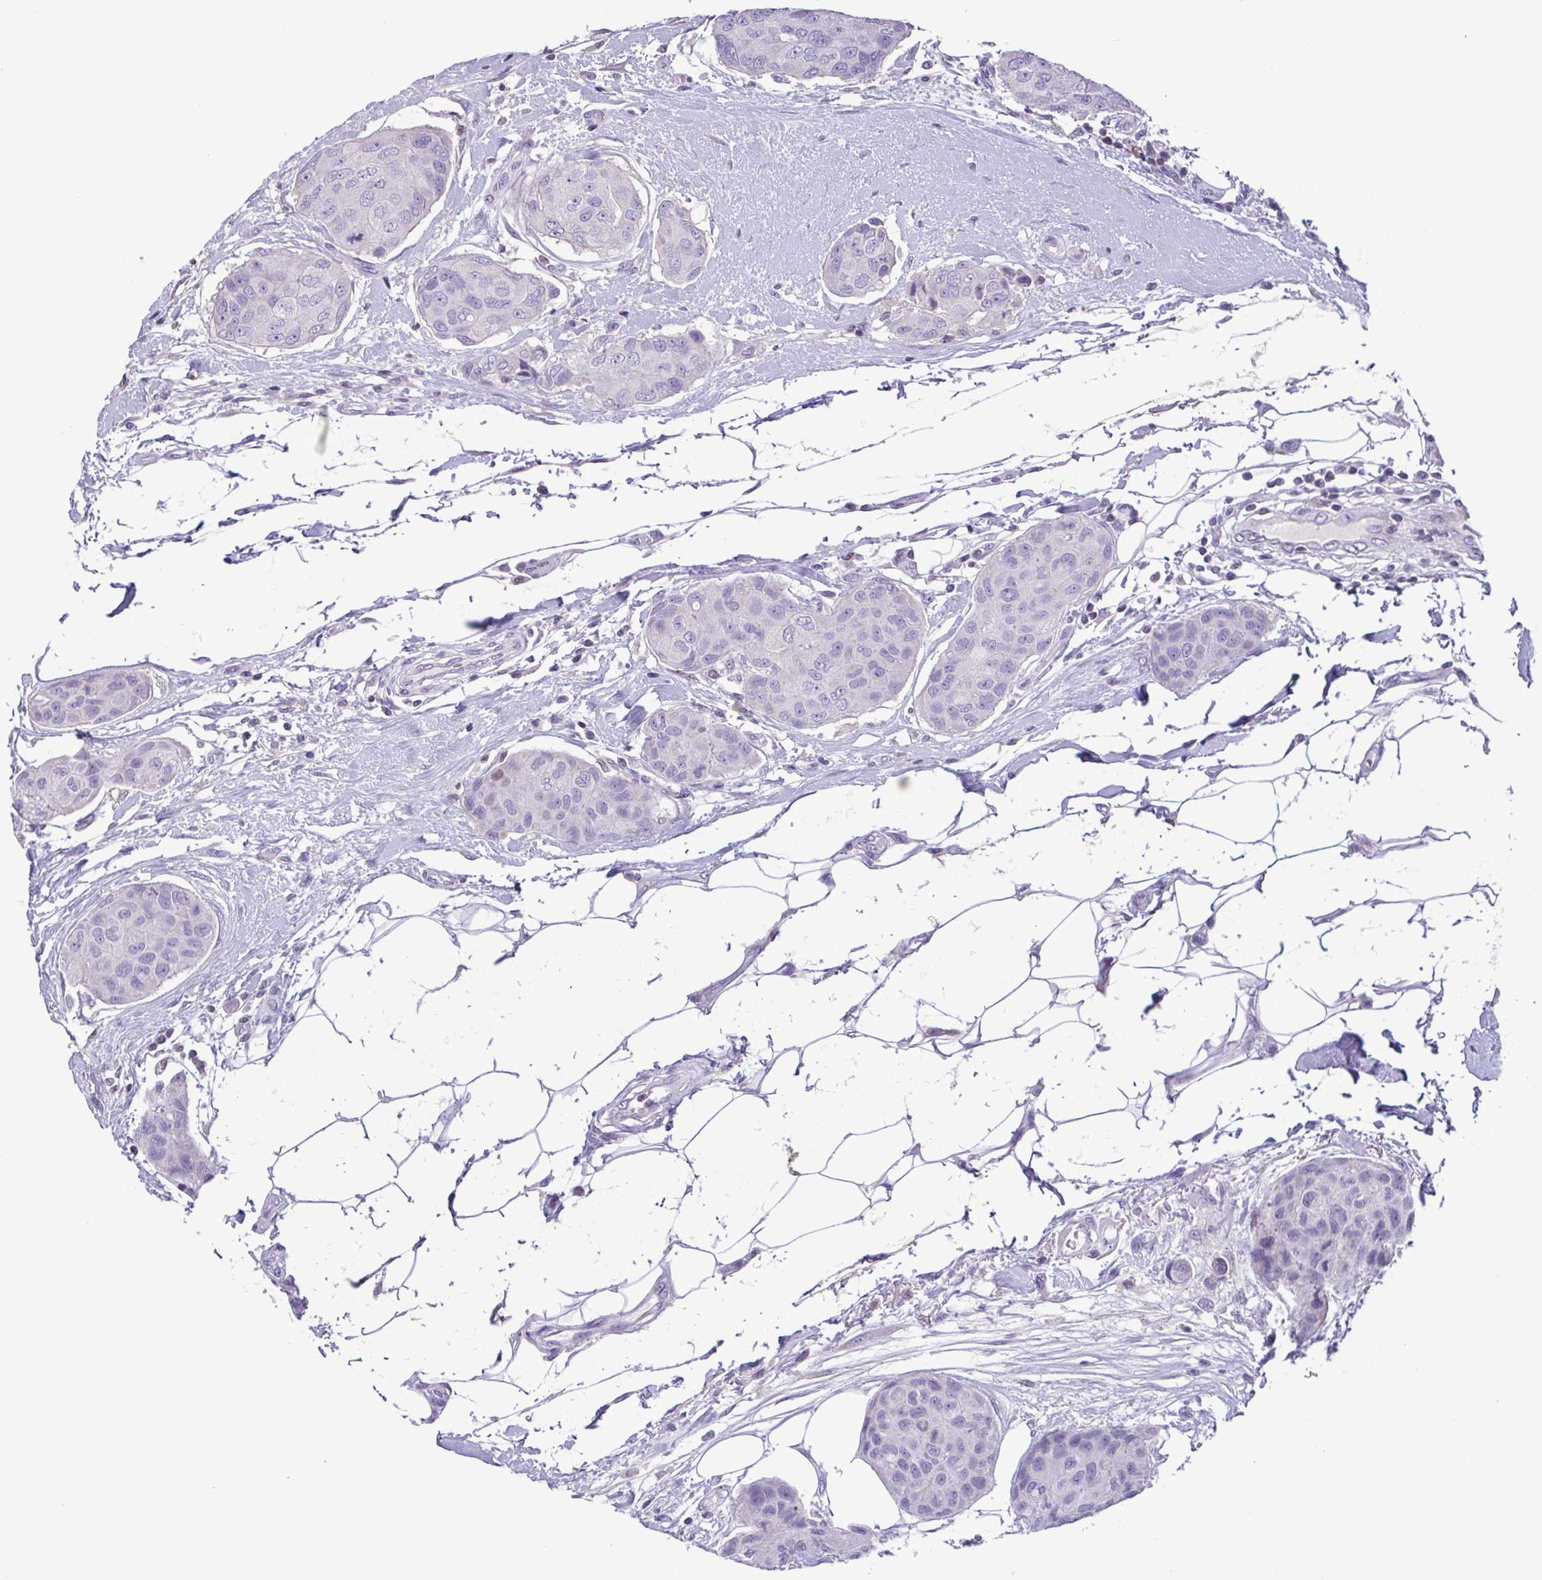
{"staining": {"intensity": "negative", "quantity": "none", "location": "none"}, "tissue": "breast cancer", "cell_type": "Tumor cells", "image_type": "cancer", "snomed": [{"axis": "morphology", "description": "Duct carcinoma"}, {"axis": "topography", "description": "Breast"}, {"axis": "topography", "description": "Lymph node"}], "caption": "This is an IHC histopathology image of human intraductal carcinoma (breast). There is no expression in tumor cells.", "gene": "IRF1", "patient": {"sex": "female", "age": 80}}